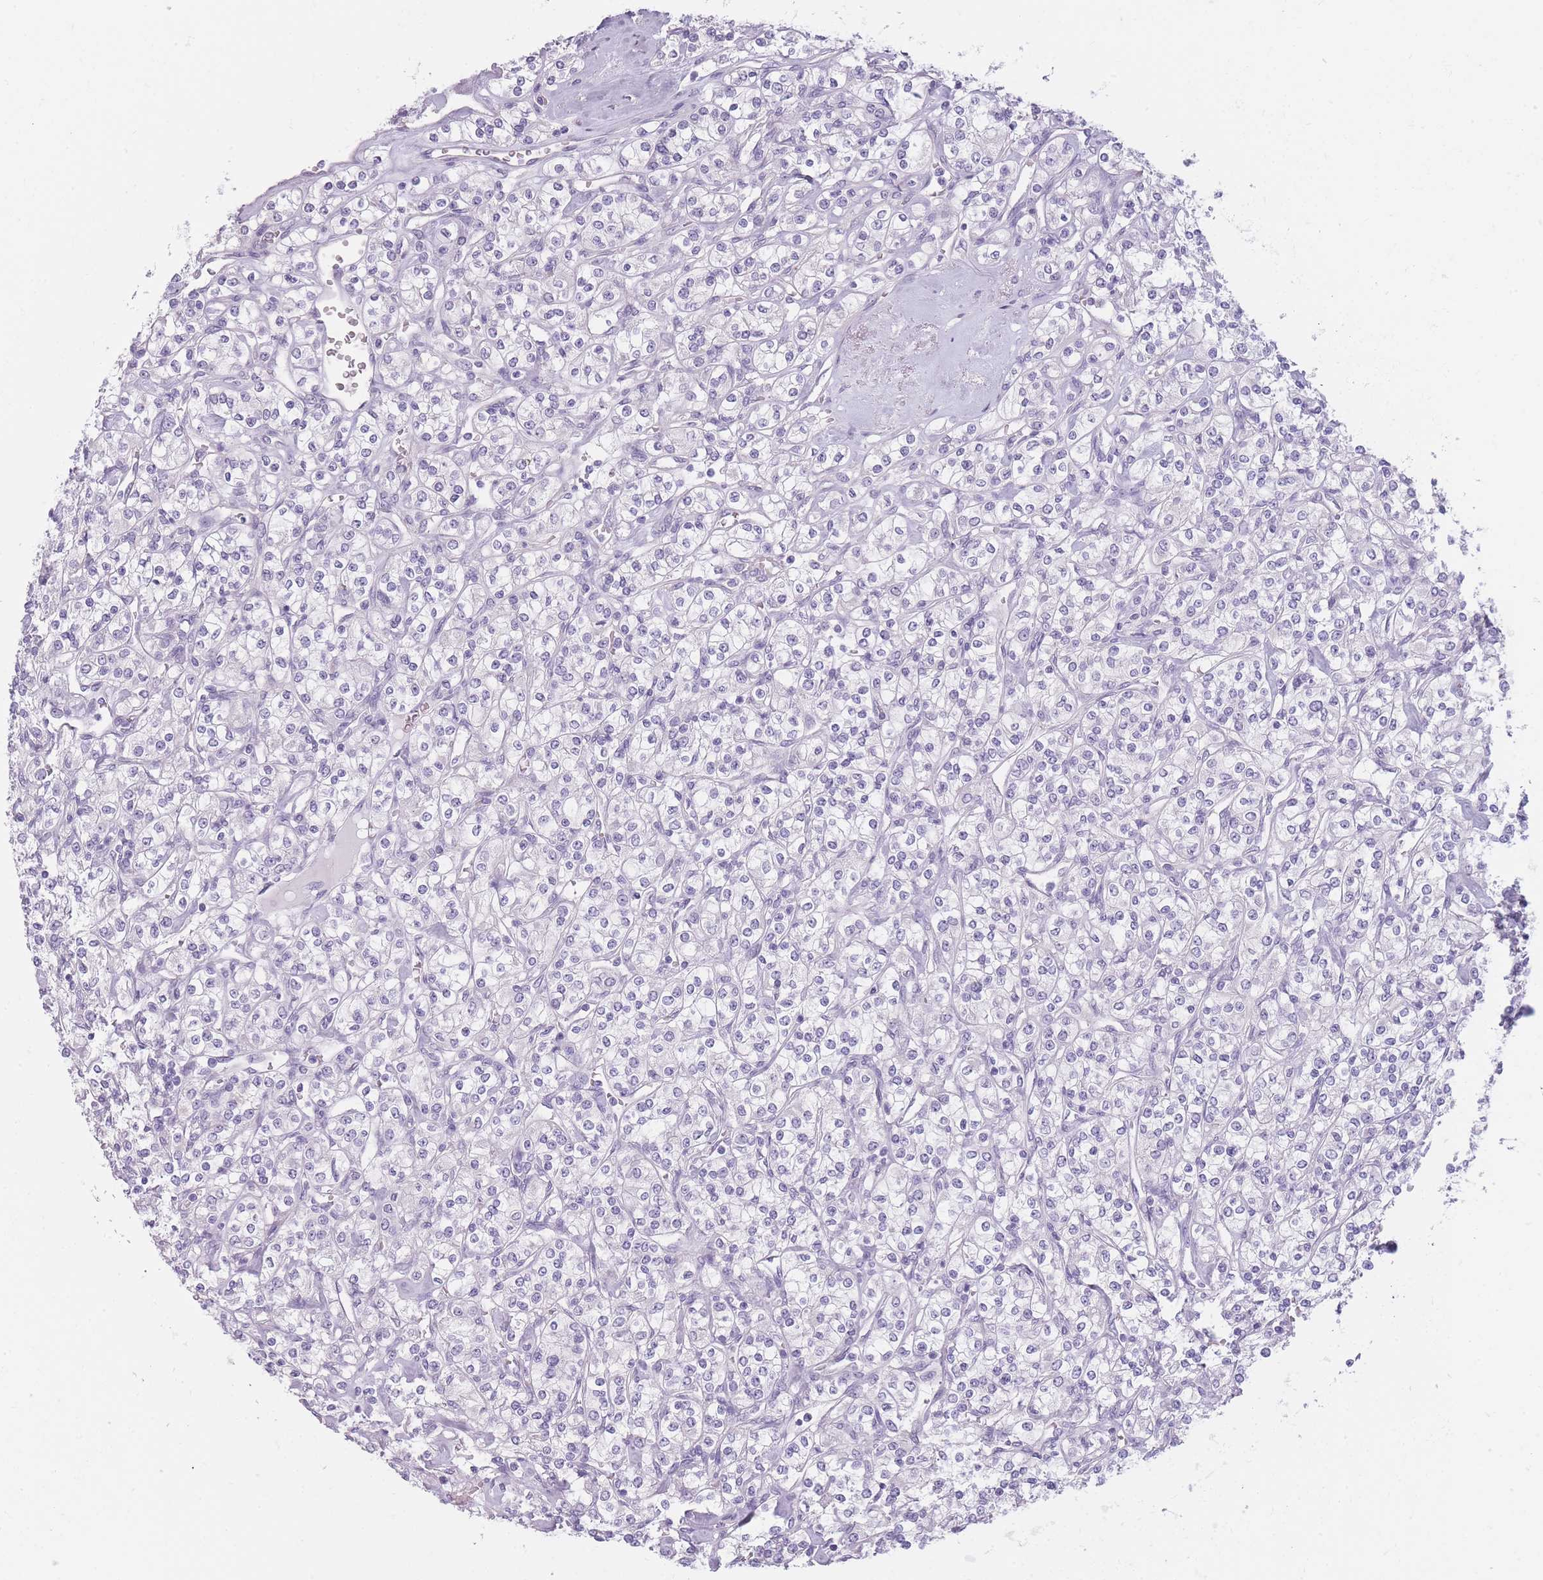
{"staining": {"intensity": "negative", "quantity": "none", "location": "none"}, "tissue": "renal cancer", "cell_type": "Tumor cells", "image_type": "cancer", "snomed": [{"axis": "morphology", "description": "Adenocarcinoma, NOS"}, {"axis": "topography", "description": "Kidney"}], "caption": "Adenocarcinoma (renal) was stained to show a protein in brown. There is no significant staining in tumor cells.", "gene": "TMEM236", "patient": {"sex": "male", "age": 77}}